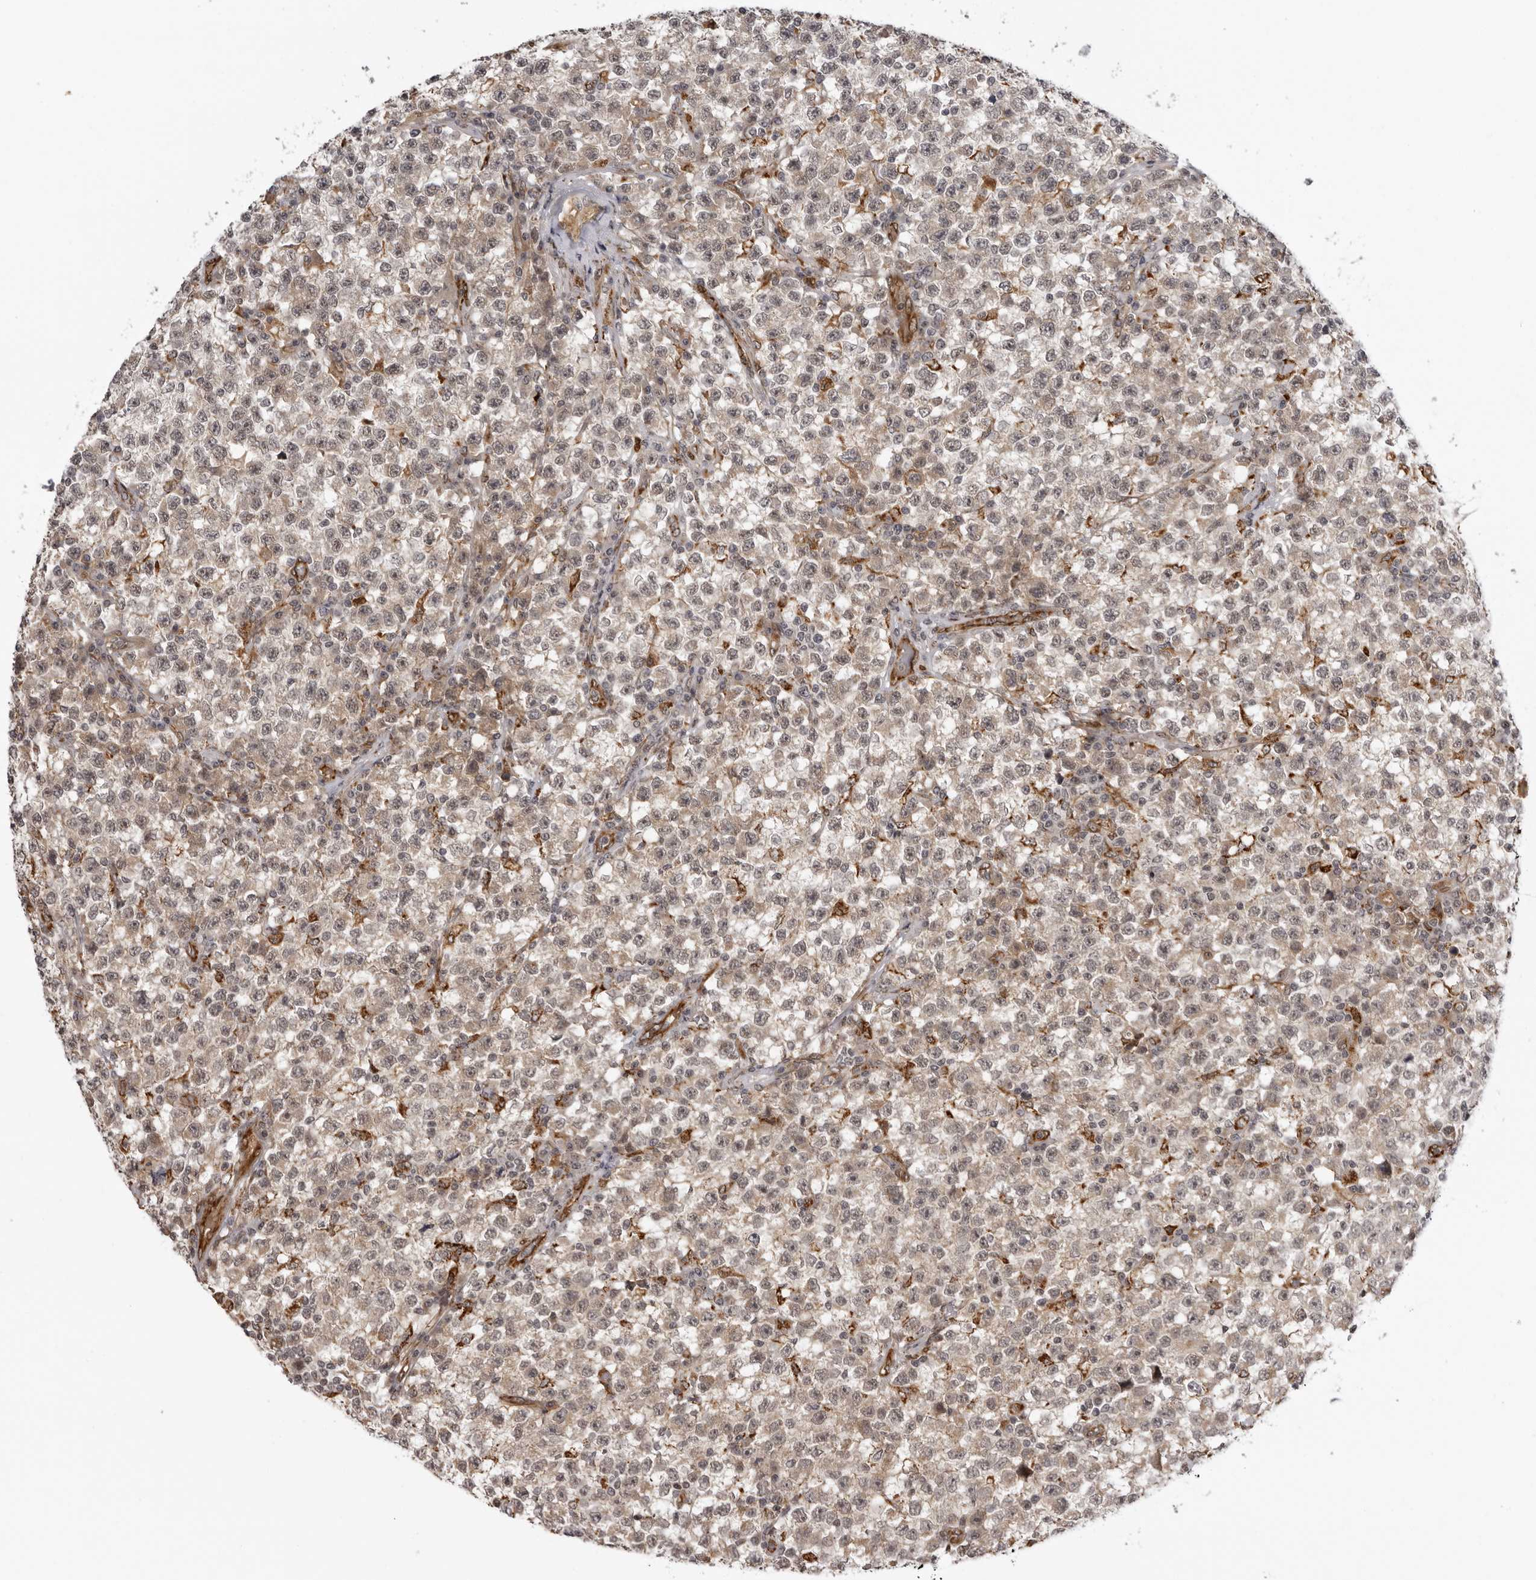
{"staining": {"intensity": "weak", "quantity": ">75%", "location": "cytoplasmic/membranous"}, "tissue": "testis cancer", "cell_type": "Tumor cells", "image_type": "cancer", "snomed": [{"axis": "morphology", "description": "Seminoma, NOS"}, {"axis": "topography", "description": "Testis"}], "caption": "Immunohistochemistry (IHC) (DAB (3,3'-diaminobenzidine)) staining of human seminoma (testis) exhibits weak cytoplasmic/membranous protein staining in about >75% of tumor cells. (IHC, brightfield microscopy, high magnification).", "gene": "DNAH14", "patient": {"sex": "male", "age": 22}}